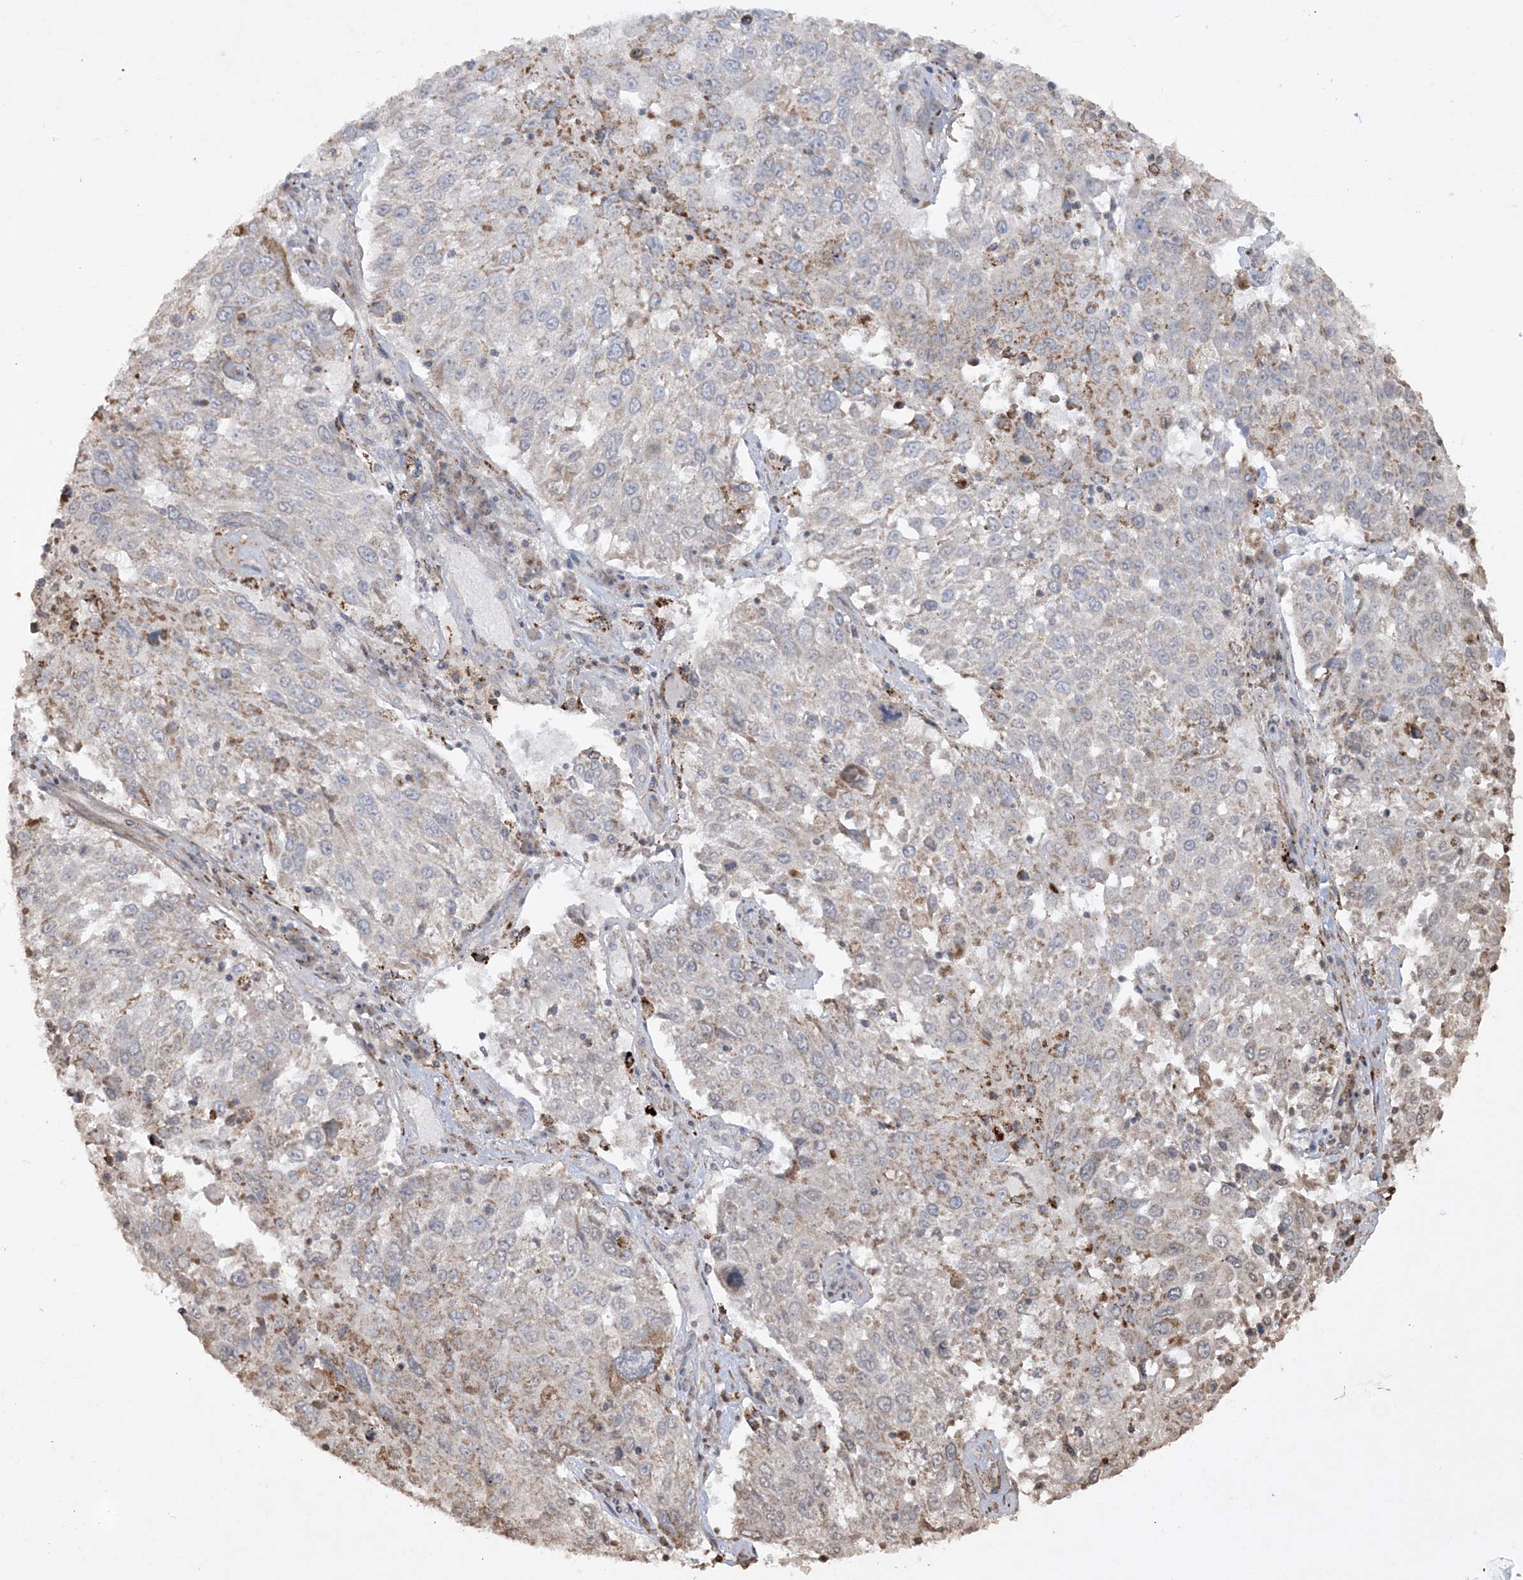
{"staining": {"intensity": "moderate", "quantity": "<25%", "location": "cytoplasmic/membranous"}, "tissue": "lung cancer", "cell_type": "Tumor cells", "image_type": "cancer", "snomed": [{"axis": "morphology", "description": "Squamous cell carcinoma, NOS"}, {"axis": "topography", "description": "Lung"}], "caption": "The micrograph reveals staining of lung squamous cell carcinoma, revealing moderate cytoplasmic/membranous protein staining (brown color) within tumor cells.", "gene": "TTC7A", "patient": {"sex": "male", "age": 65}}